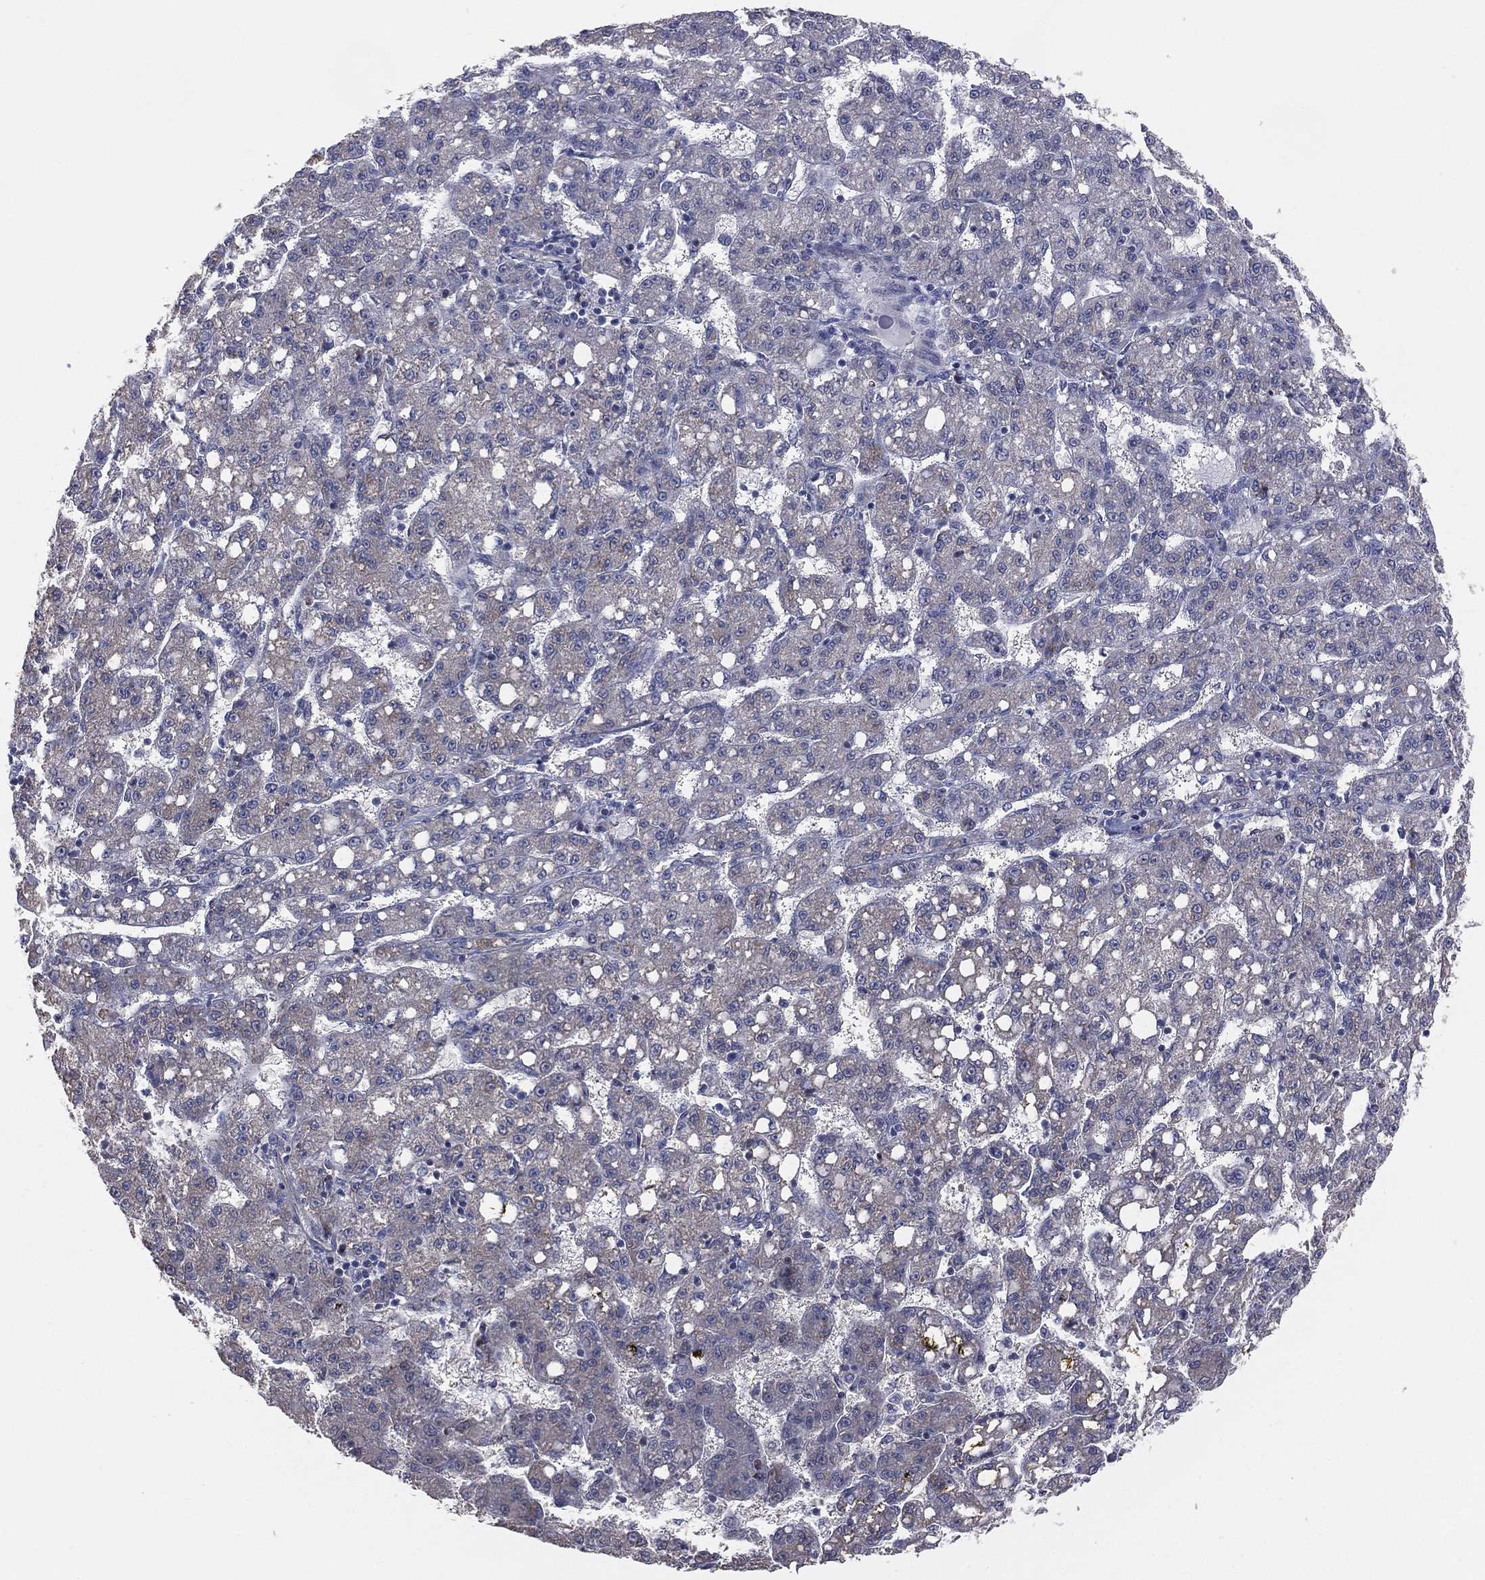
{"staining": {"intensity": "negative", "quantity": "none", "location": "none"}, "tissue": "liver cancer", "cell_type": "Tumor cells", "image_type": "cancer", "snomed": [{"axis": "morphology", "description": "Carcinoma, Hepatocellular, NOS"}, {"axis": "topography", "description": "Liver"}], "caption": "Immunohistochemistry histopathology image of neoplastic tissue: liver hepatocellular carcinoma stained with DAB (3,3'-diaminobenzidine) displays no significant protein expression in tumor cells.", "gene": "DMKN", "patient": {"sex": "female", "age": 65}}